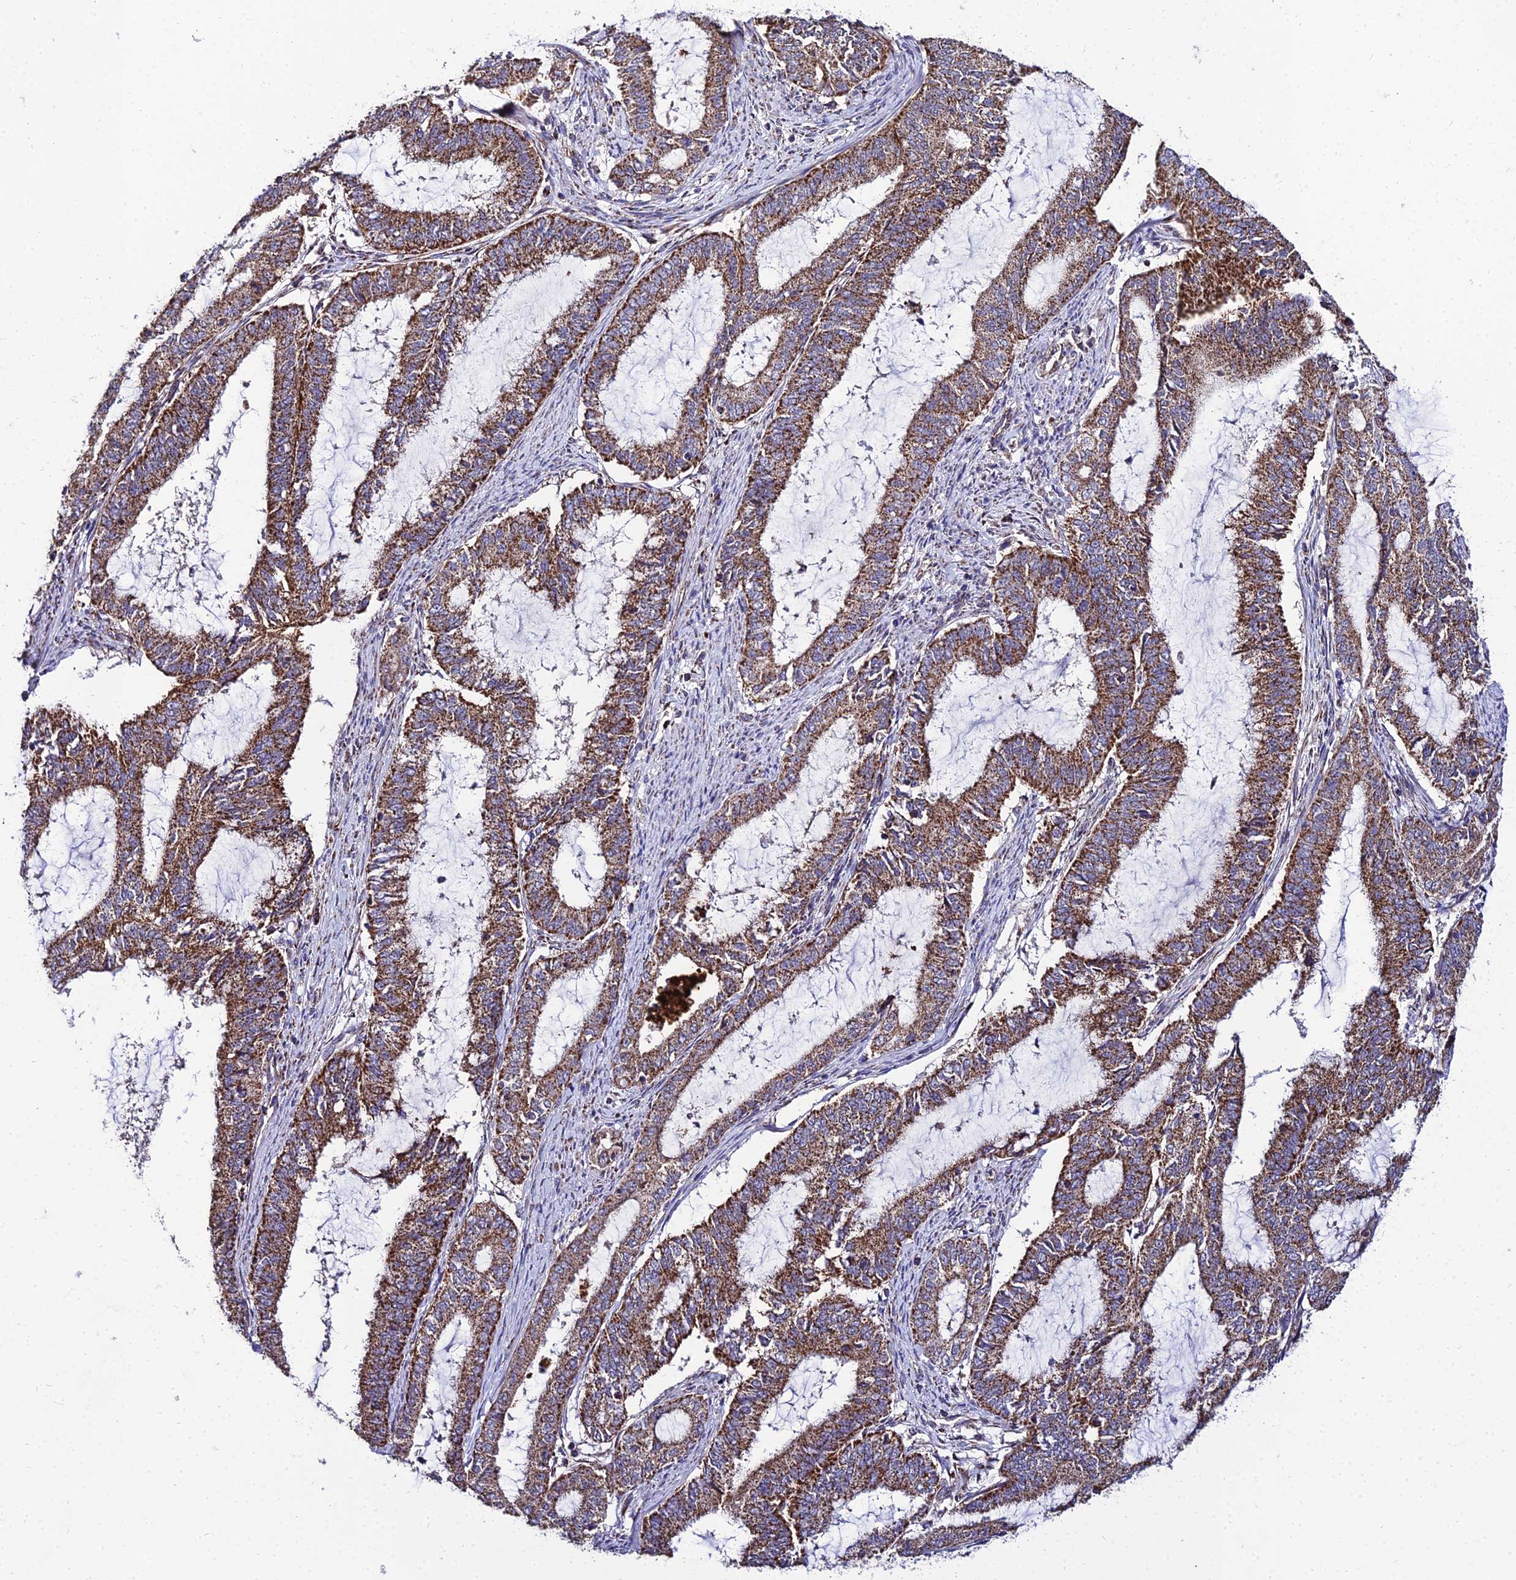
{"staining": {"intensity": "moderate", "quantity": ">75%", "location": "cytoplasmic/membranous"}, "tissue": "endometrial cancer", "cell_type": "Tumor cells", "image_type": "cancer", "snomed": [{"axis": "morphology", "description": "Adenocarcinoma, NOS"}, {"axis": "topography", "description": "Endometrium"}], "caption": "An immunohistochemistry image of neoplastic tissue is shown. Protein staining in brown labels moderate cytoplasmic/membranous positivity in adenocarcinoma (endometrial) within tumor cells.", "gene": "PSMD2", "patient": {"sex": "female", "age": 51}}